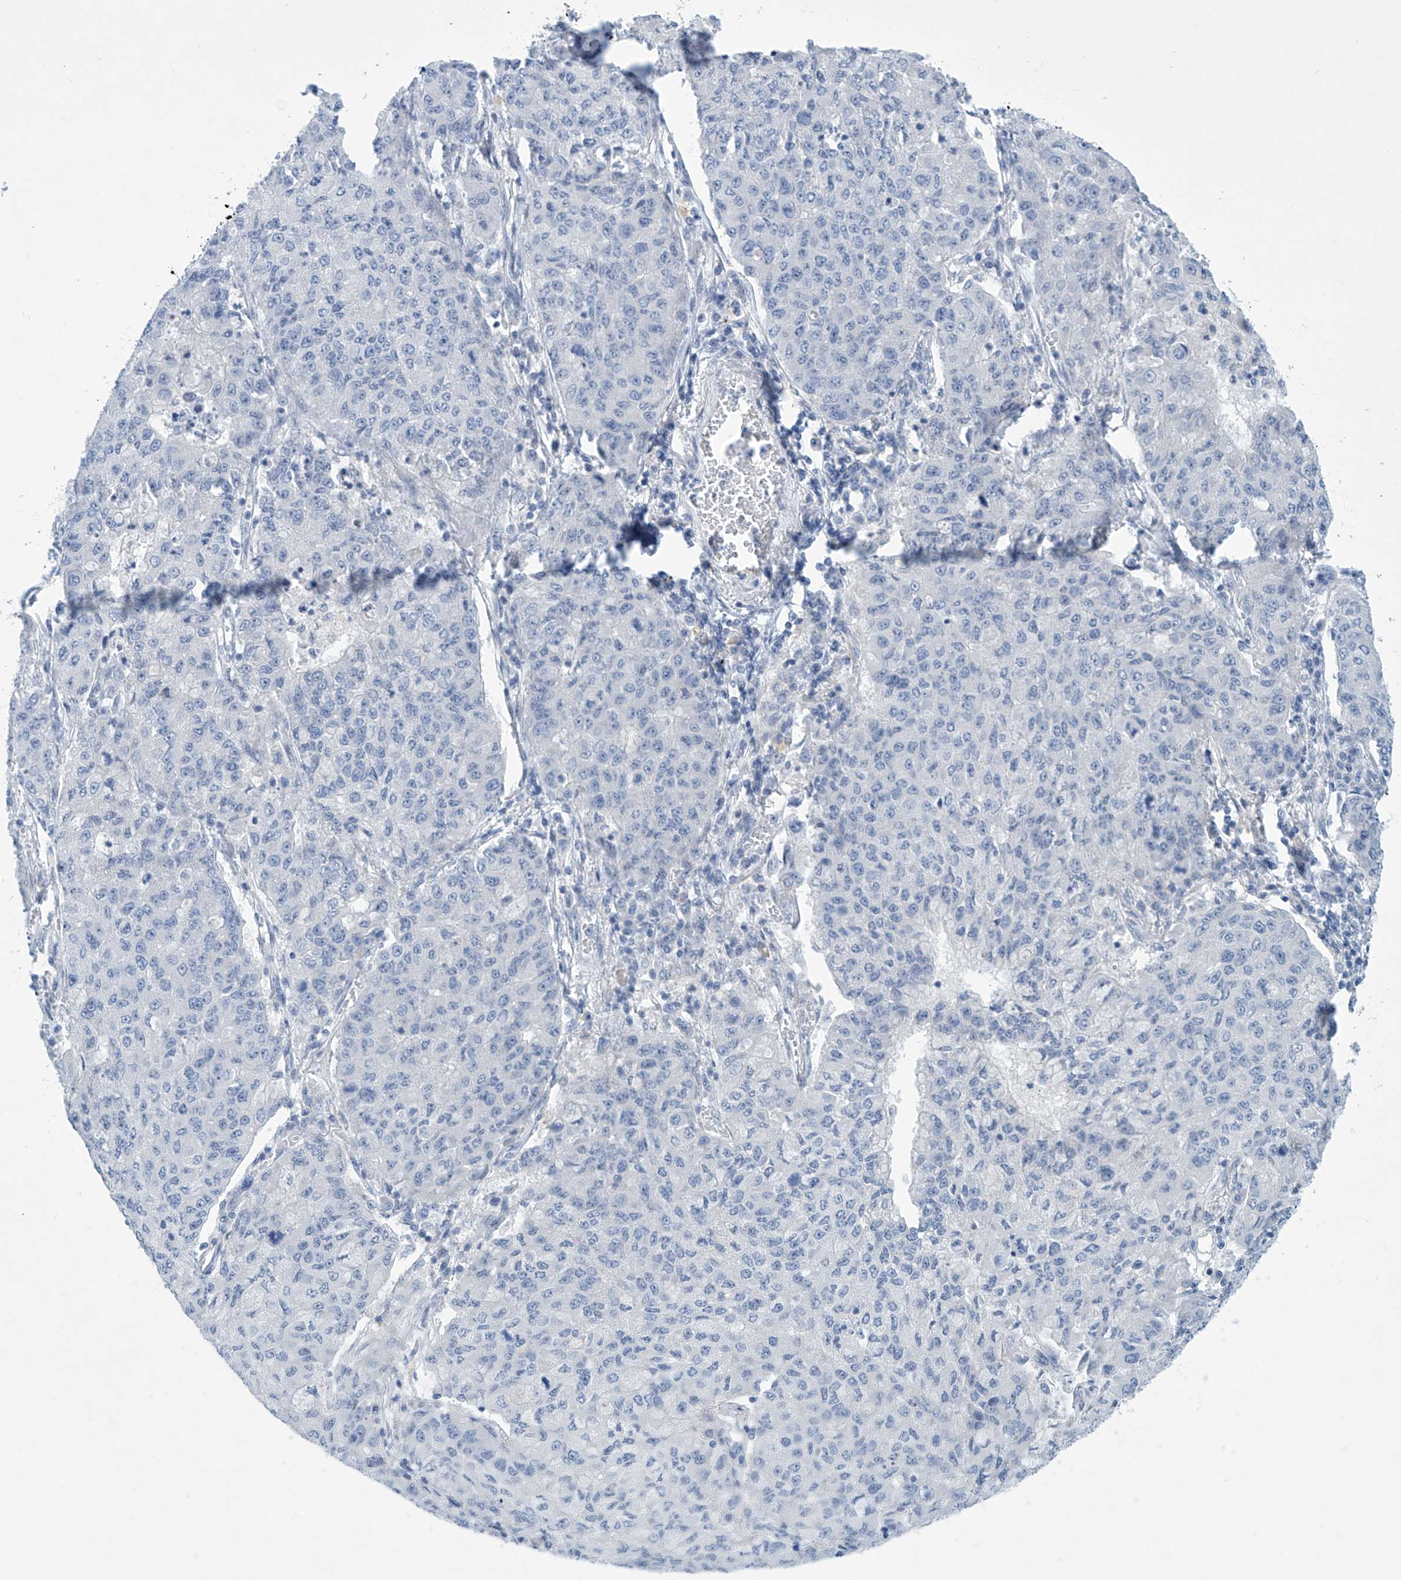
{"staining": {"intensity": "negative", "quantity": "none", "location": "none"}, "tissue": "lung cancer", "cell_type": "Tumor cells", "image_type": "cancer", "snomed": [{"axis": "morphology", "description": "Squamous cell carcinoma, NOS"}, {"axis": "topography", "description": "Lung"}], "caption": "This is a histopathology image of IHC staining of lung cancer (squamous cell carcinoma), which shows no expression in tumor cells.", "gene": "SLC35A5", "patient": {"sex": "male", "age": 74}}